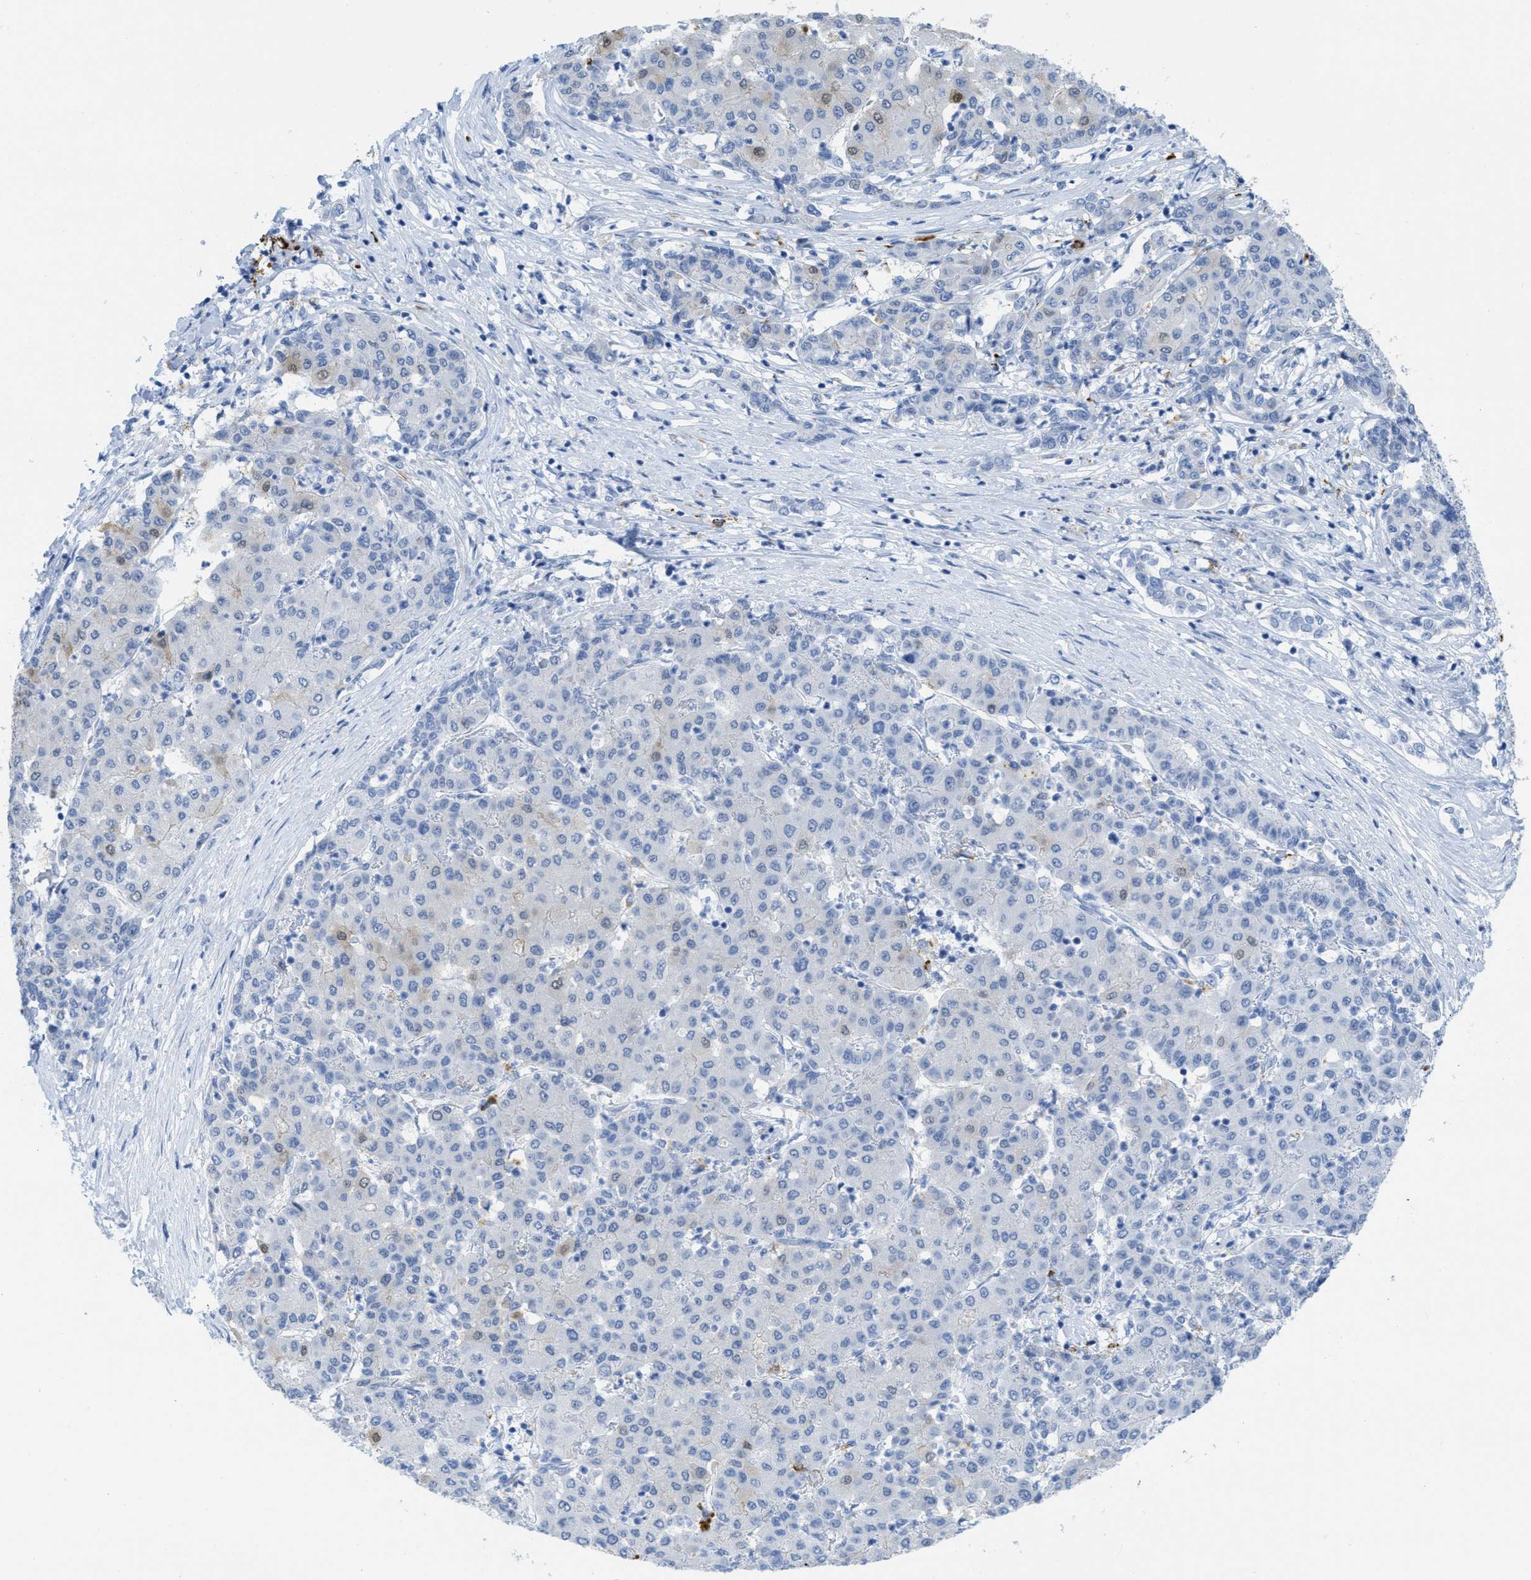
{"staining": {"intensity": "negative", "quantity": "none", "location": "none"}, "tissue": "liver cancer", "cell_type": "Tumor cells", "image_type": "cancer", "snomed": [{"axis": "morphology", "description": "Carcinoma, Hepatocellular, NOS"}, {"axis": "topography", "description": "Liver"}], "caption": "The image exhibits no significant staining in tumor cells of liver cancer (hepatocellular carcinoma).", "gene": "WDR4", "patient": {"sex": "male", "age": 65}}